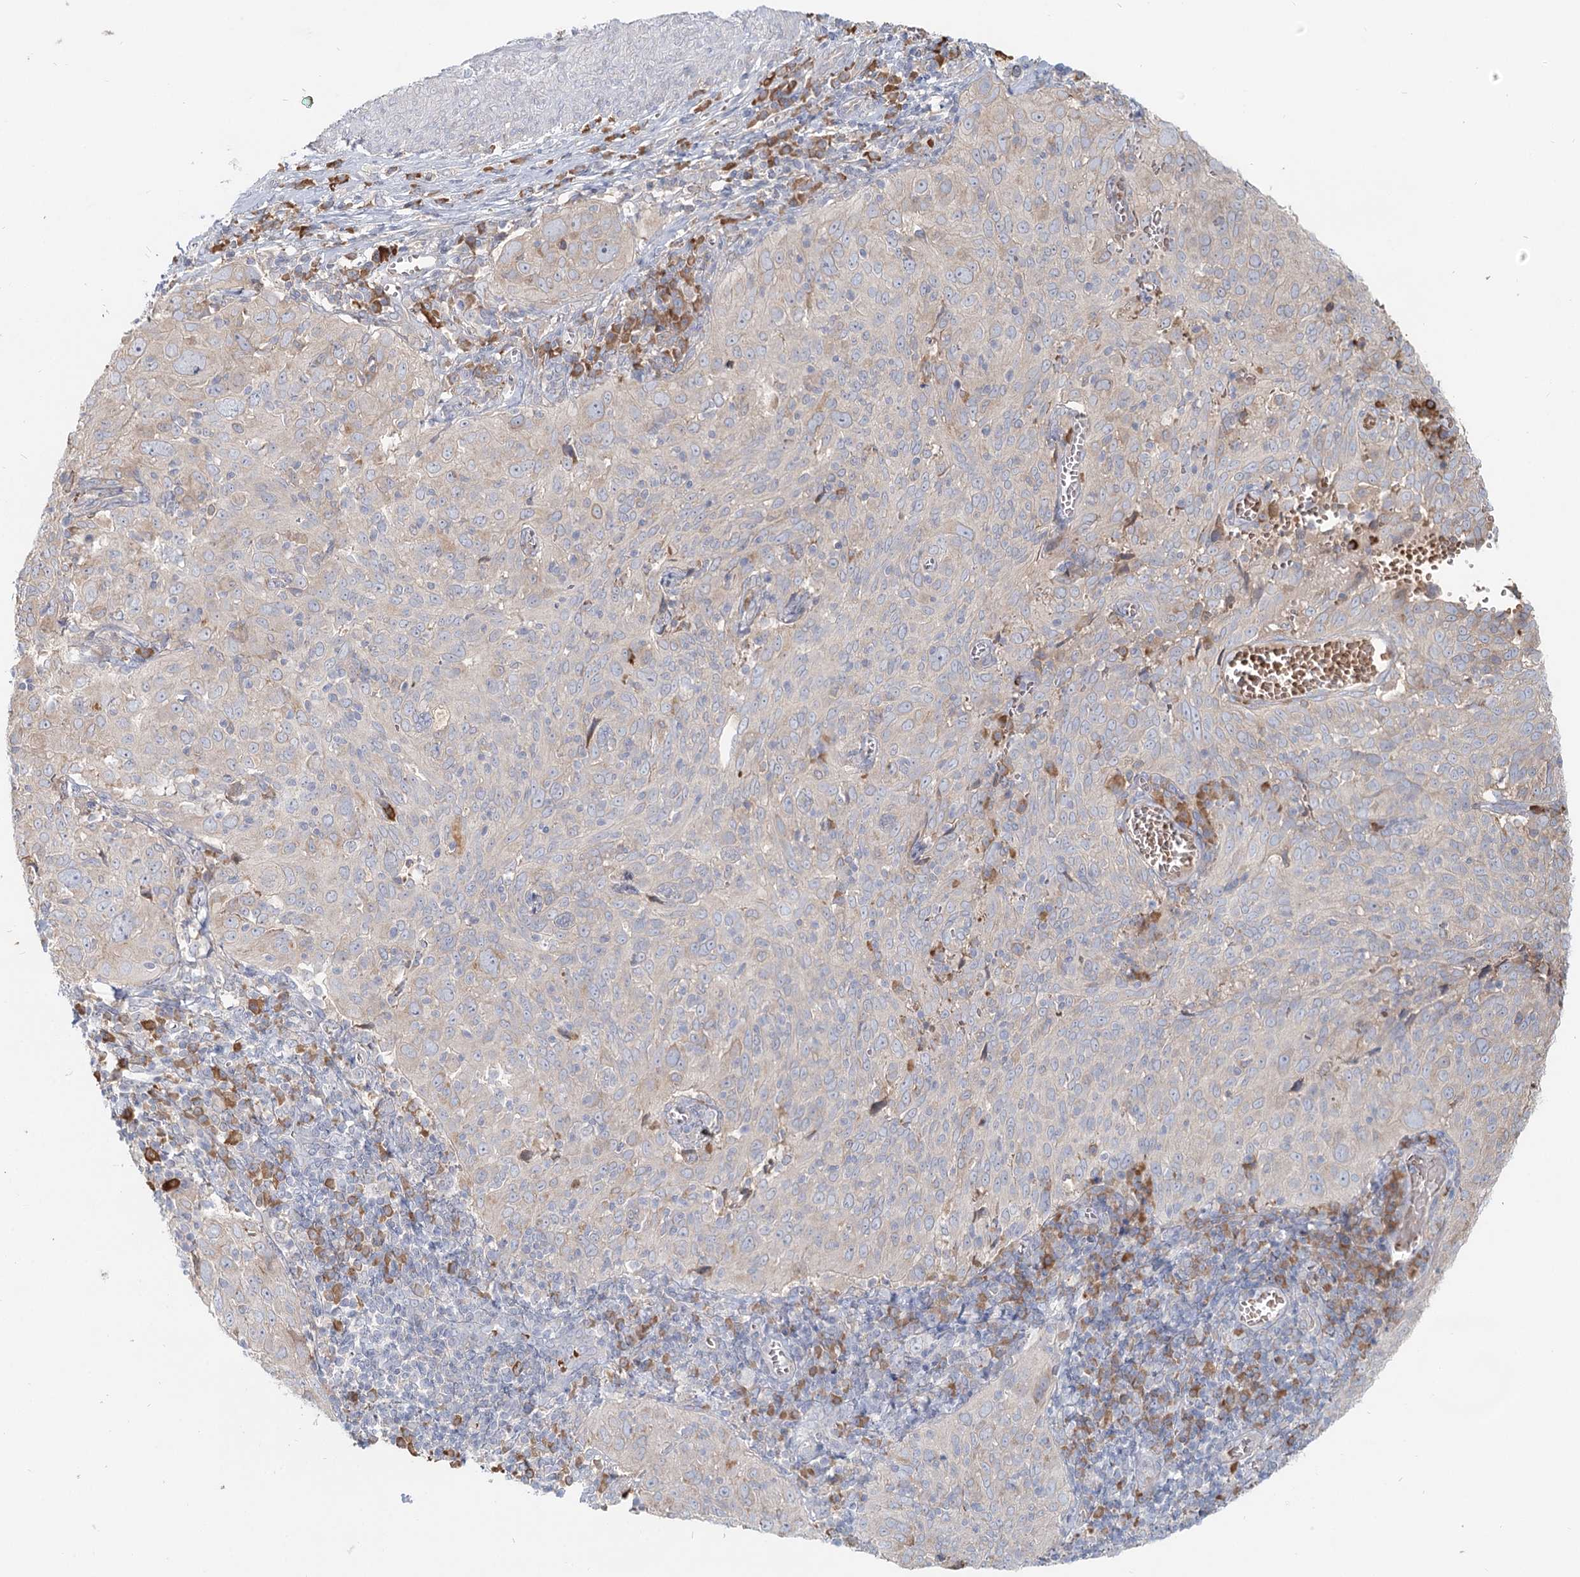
{"staining": {"intensity": "negative", "quantity": "none", "location": "none"}, "tissue": "cervical cancer", "cell_type": "Tumor cells", "image_type": "cancer", "snomed": [{"axis": "morphology", "description": "Squamous cell carcinoma, NOS"}, {"axis": "topography", "description": "Cervix"}], "caption": "An image of cervical squamous cell carcinoma stained for a protein demonstrates no brown staining in tumor cells. Brightfield microscopy of immunohistochemistry stained with DAB (3,3'-diaminobenzidine) (brown) and hematoxylin (blue), captured at high magnification.", "gene": "ANKRD16", "patient": {"sex": "female", "age": 31}}